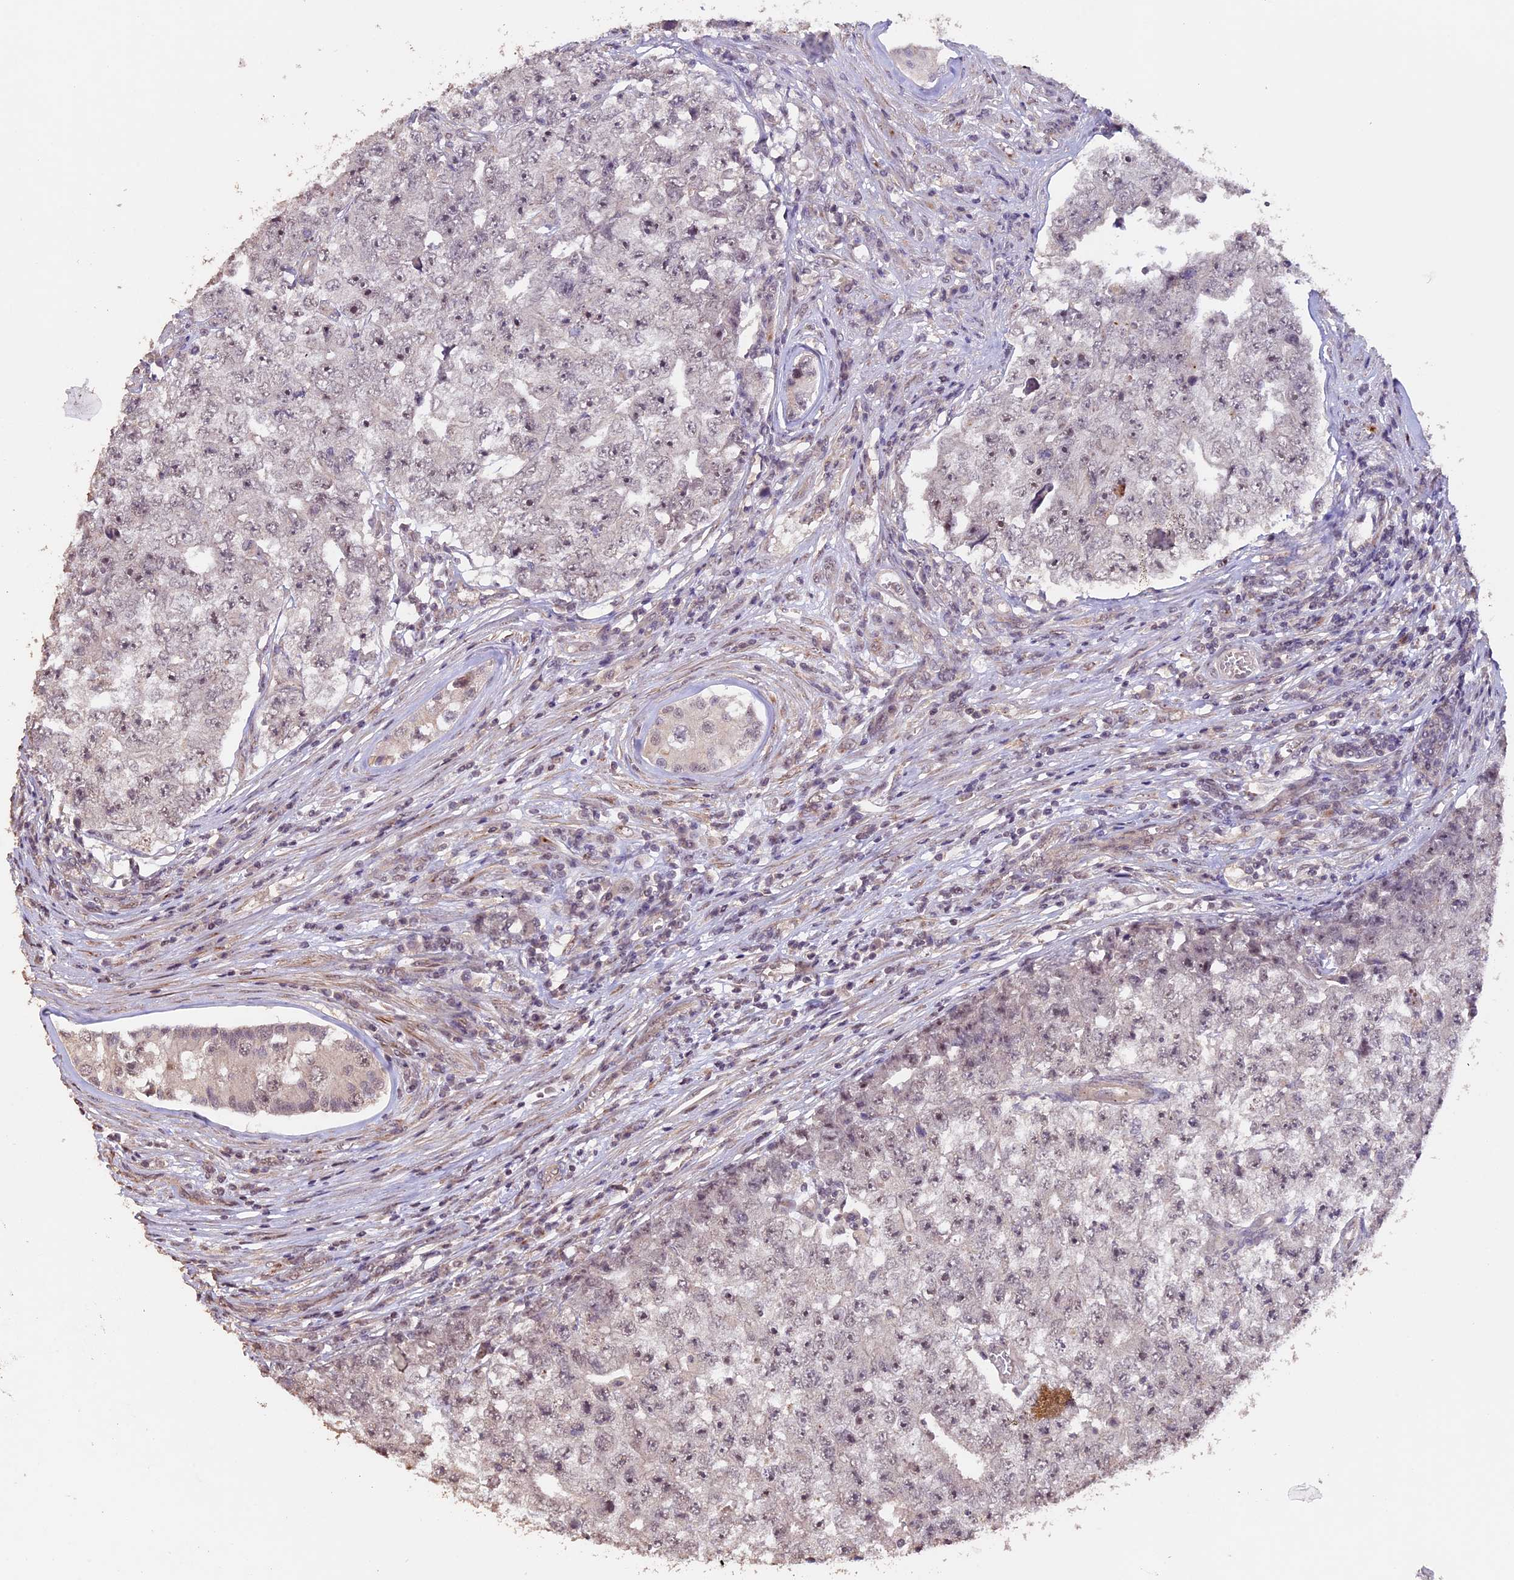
{"staining": {"intensity": "negative", "quantity": "none", "location": "none"}, "tissue": "testis cancer", "cell_type": "Tumor cells", "image_type": "cancer", "snomed": [{"axis": "morphology", "description": "Carcinoma, Embryonal, NOS"}, {"axis": "topography", "description": "Testis"}], "caption": "Testis cancer was stained to show a protein in brown. There is no significant staining in tumor cells.", "gene": "GNB5", "patient": {"sex": "male", "age": 17}}